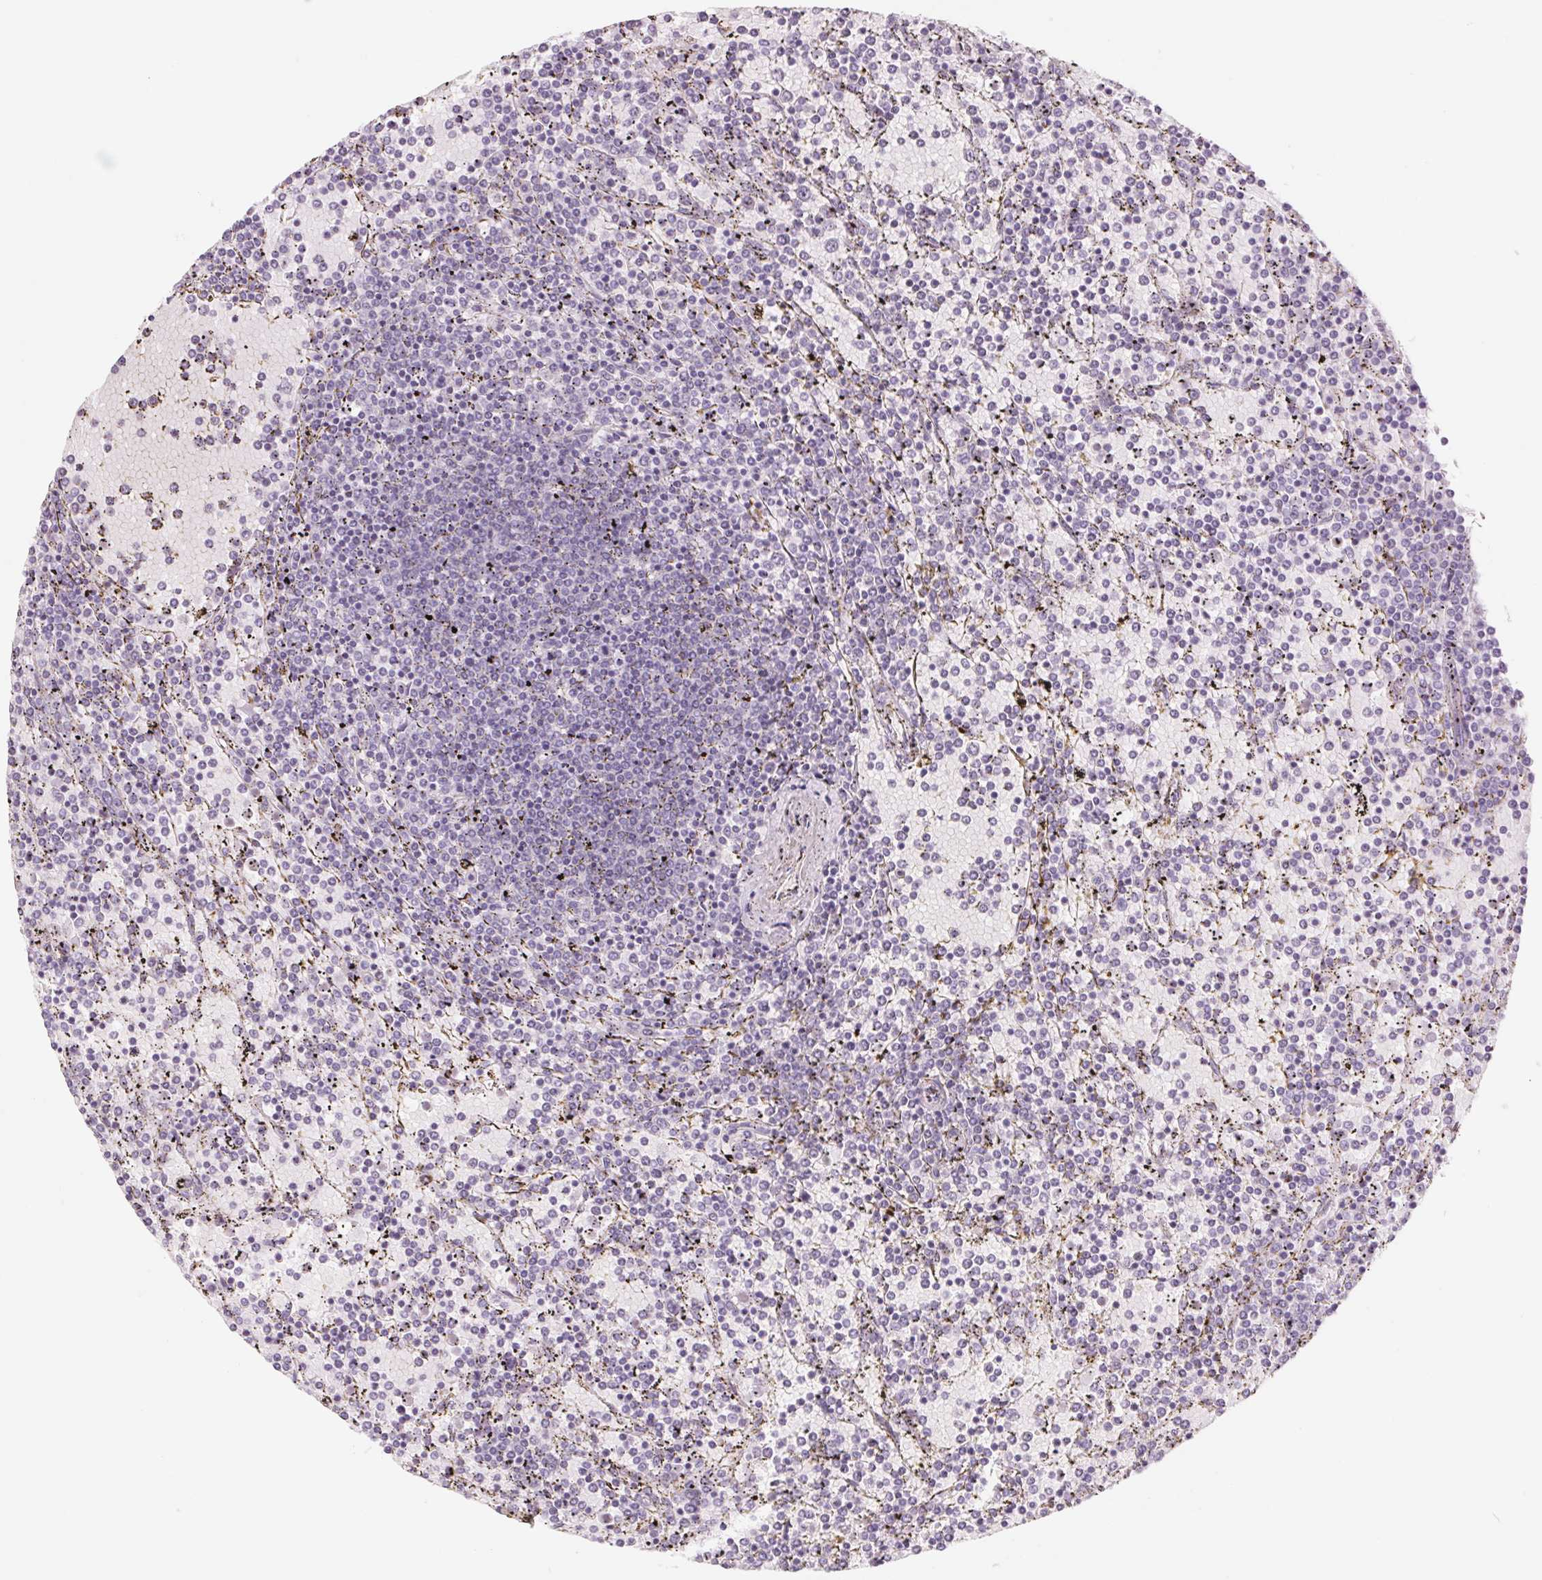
{"staining": {"intensity": "negative", "quantity": "none", "location": "none"}, "tissue": "lymphoma", "cell_type": "Tumor cells", "image_type": "cancer", "snomed": [{"axis": "morphology", "description": "Malignant lymphoma, non-Hodgkin's type, Low grade"}, {"axis": "topography", "description": "Spleen"}], "caption": "Tumor cells are negative for protein expression in human lymphoma.", "gene": "POU1F1", "patient": {"sex": "female", "age": 77}}